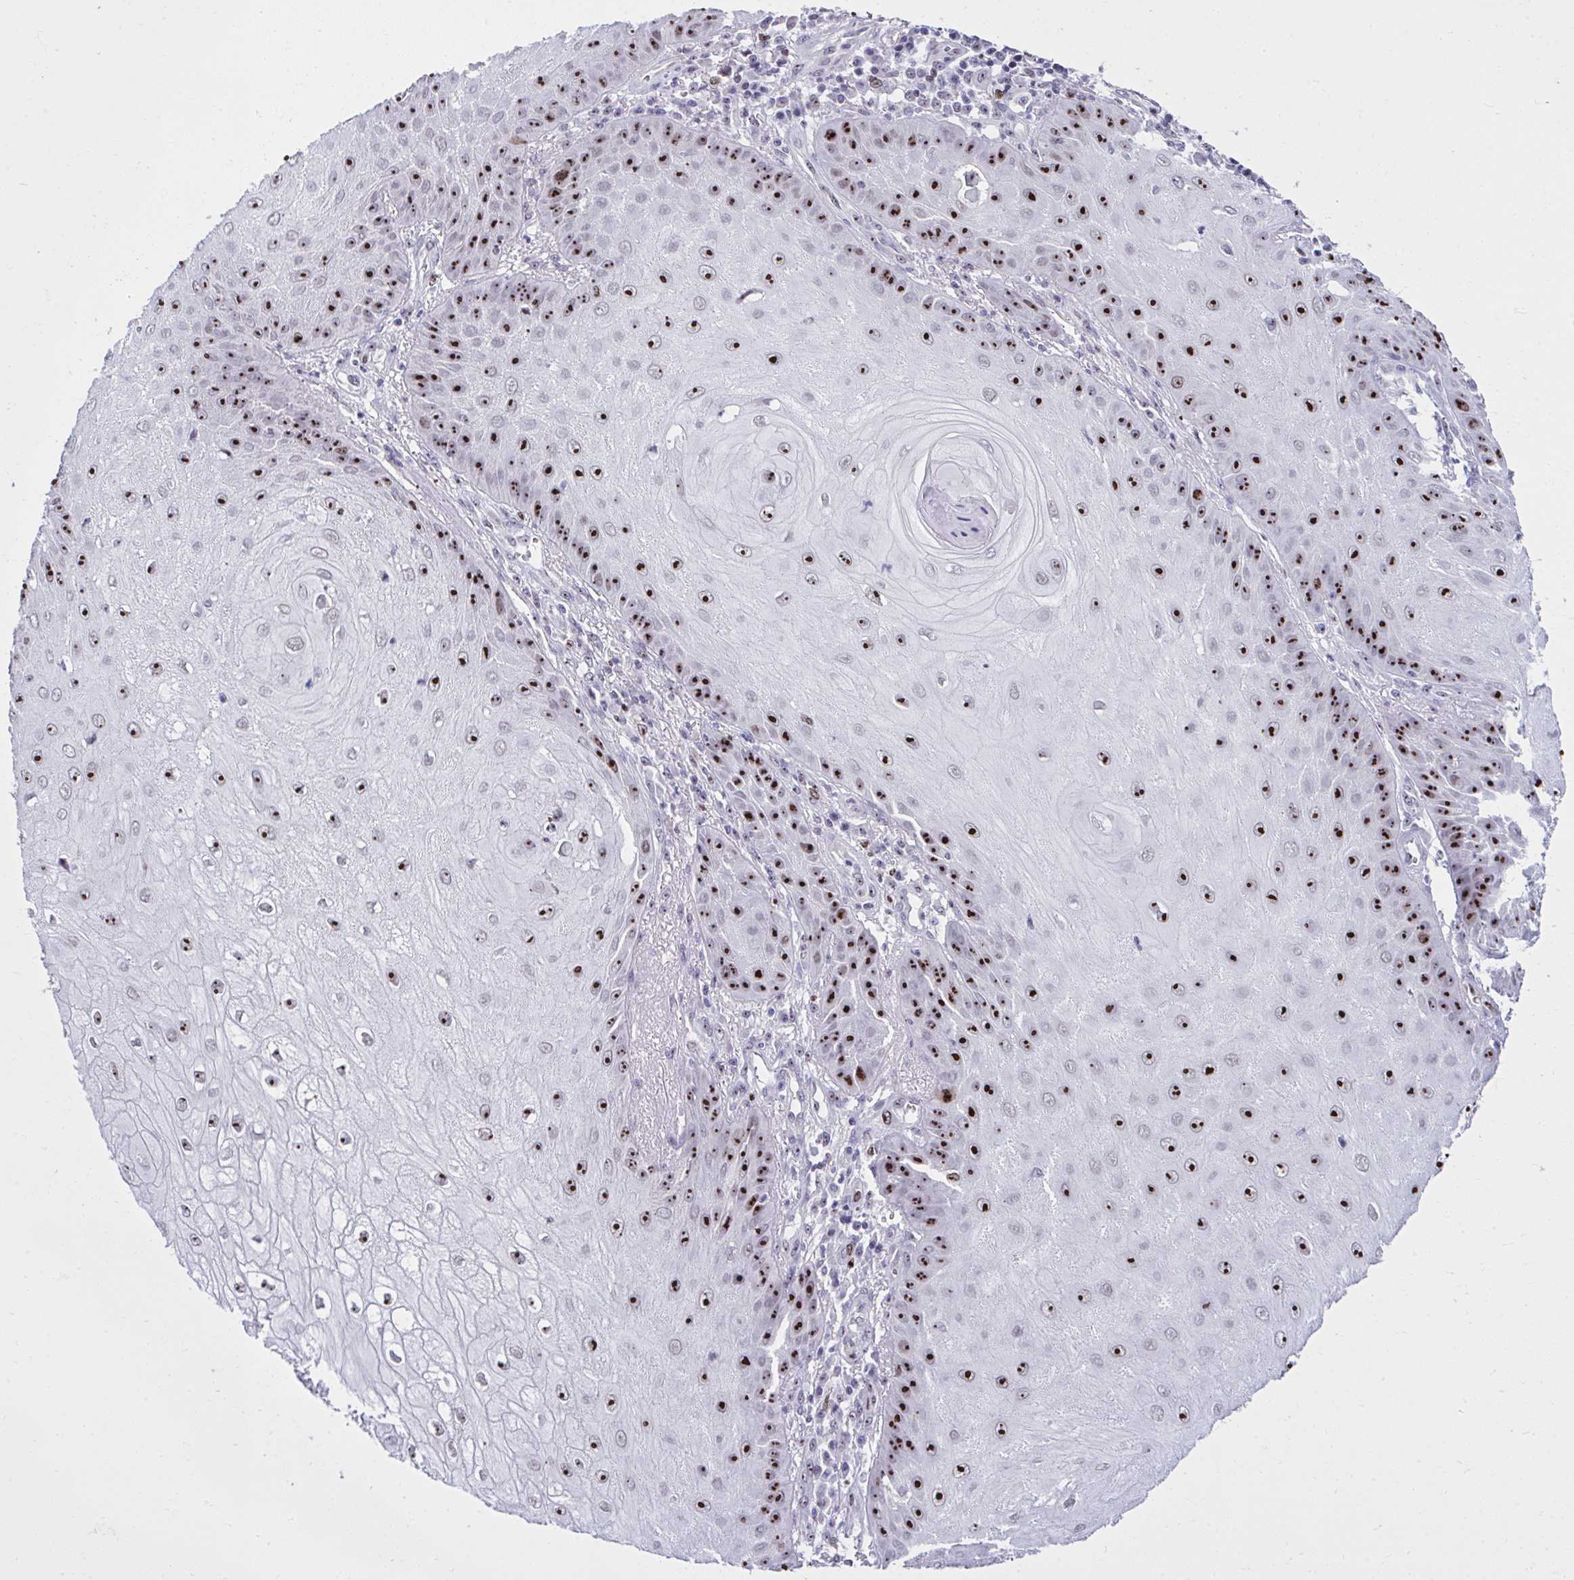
{"staining": {"intensity": "strong", "quantity": ">75%", "location": "nuclear"}, "tissue": "skin cancer", "cell_type": "Tumor cells", "image_type": "cancer", "snomed": [{"axis": "morphology", "description": "Squamous cell carcinoma, NOS"}, {"axis": "topography", "description": "Skin"}], "caption": "Immunohistochemical staining of skin squamous cell carcinoma reveals strong nuclear protein positivity in approximately >75% of tumor cells.", "gene": "CEP72", "patient": {"sex": "male", "age": 70}}